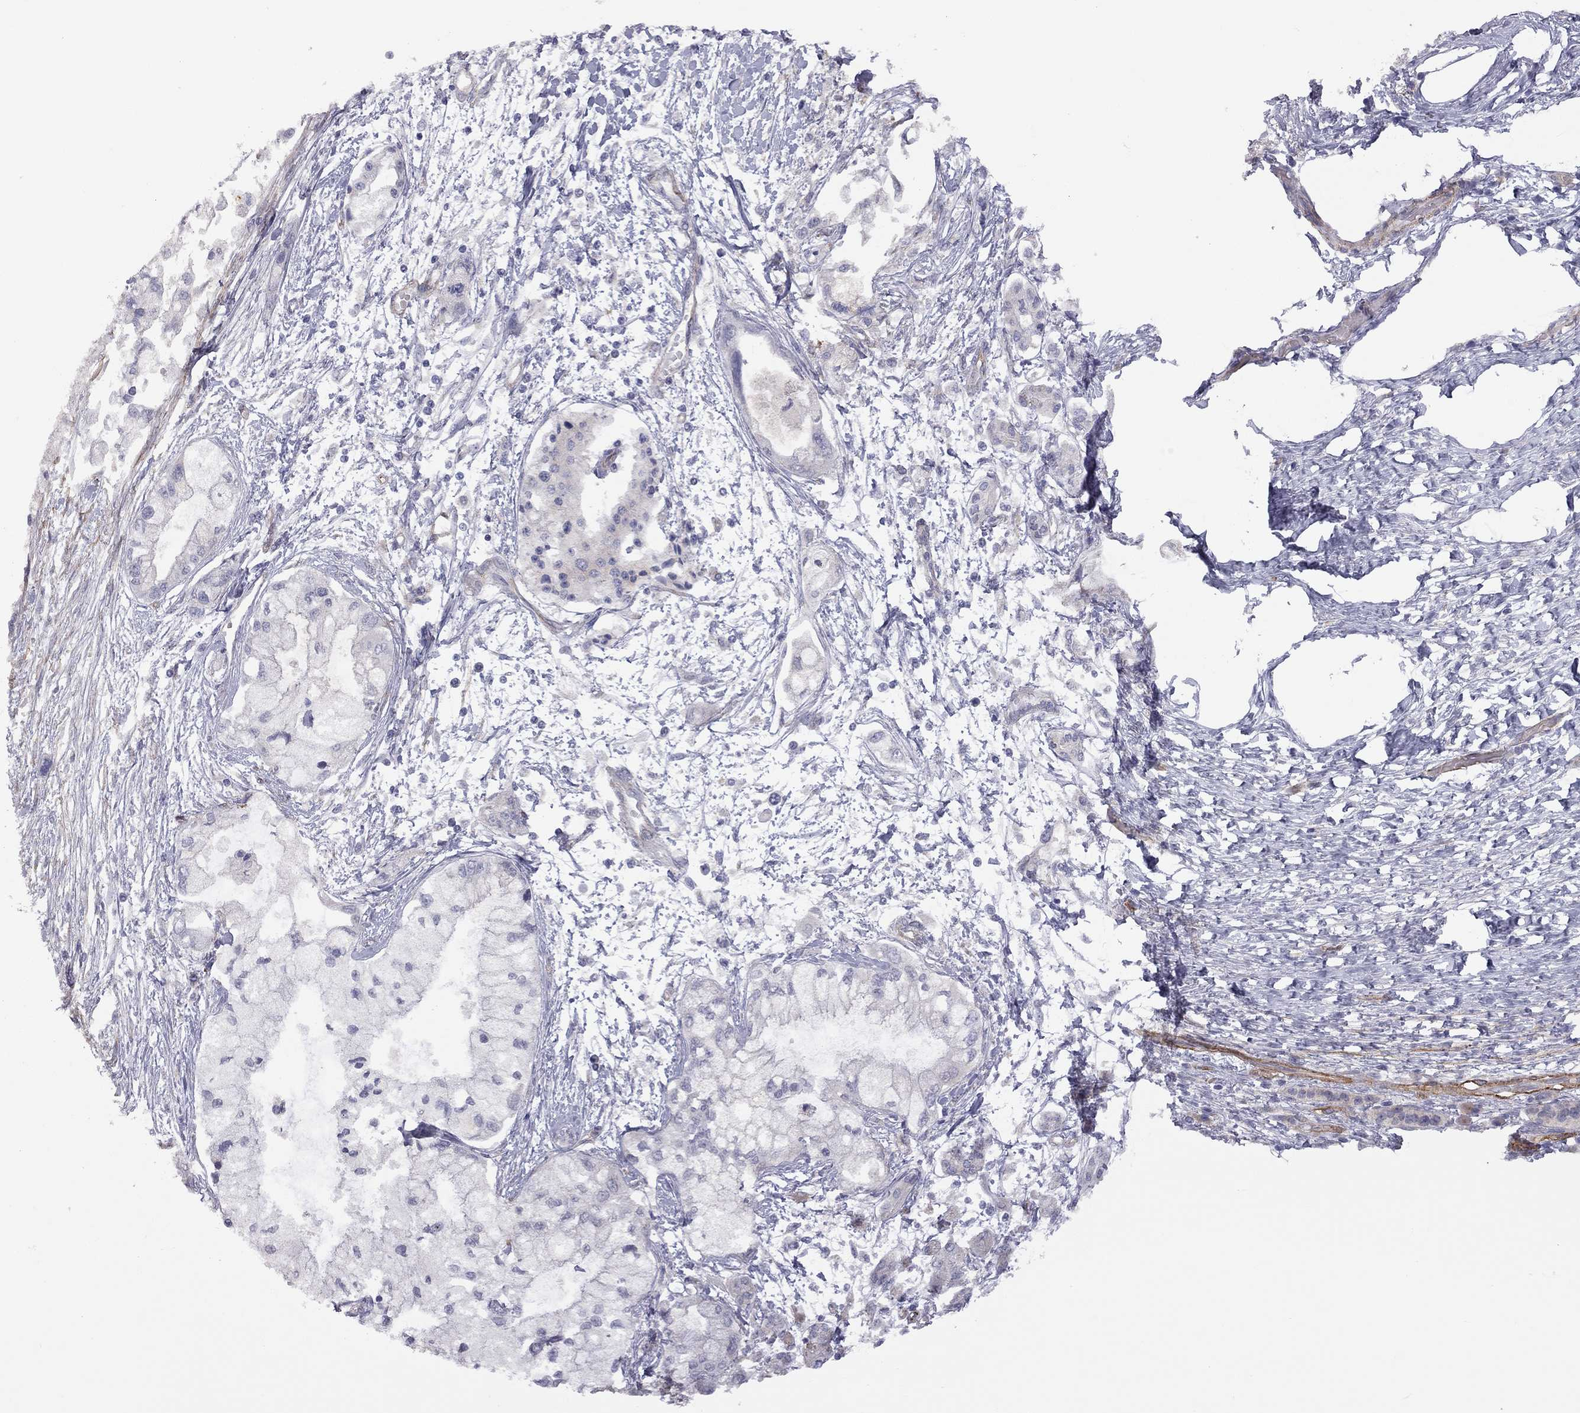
{"staining": {"intensity": "negative", "quantity": "none", "location": "none"}, "tissue": "pancreatic cancer", "cell_type": "Tumor cells", "image_type": "cancer", "snomed": [{"axis": "morphology", "description": "Adenocarcinoma, NOS"}, {"axis": "topography", "description": "Pancreas"}], "caption": "DAB (3,3'-diaminobenzidine) immunohistochemical staining of human pancreatic cancer shows no significant staining in tumor cells.", "gene": "EXOC3L2", "patient": {"sex": "male", "age": 54}}